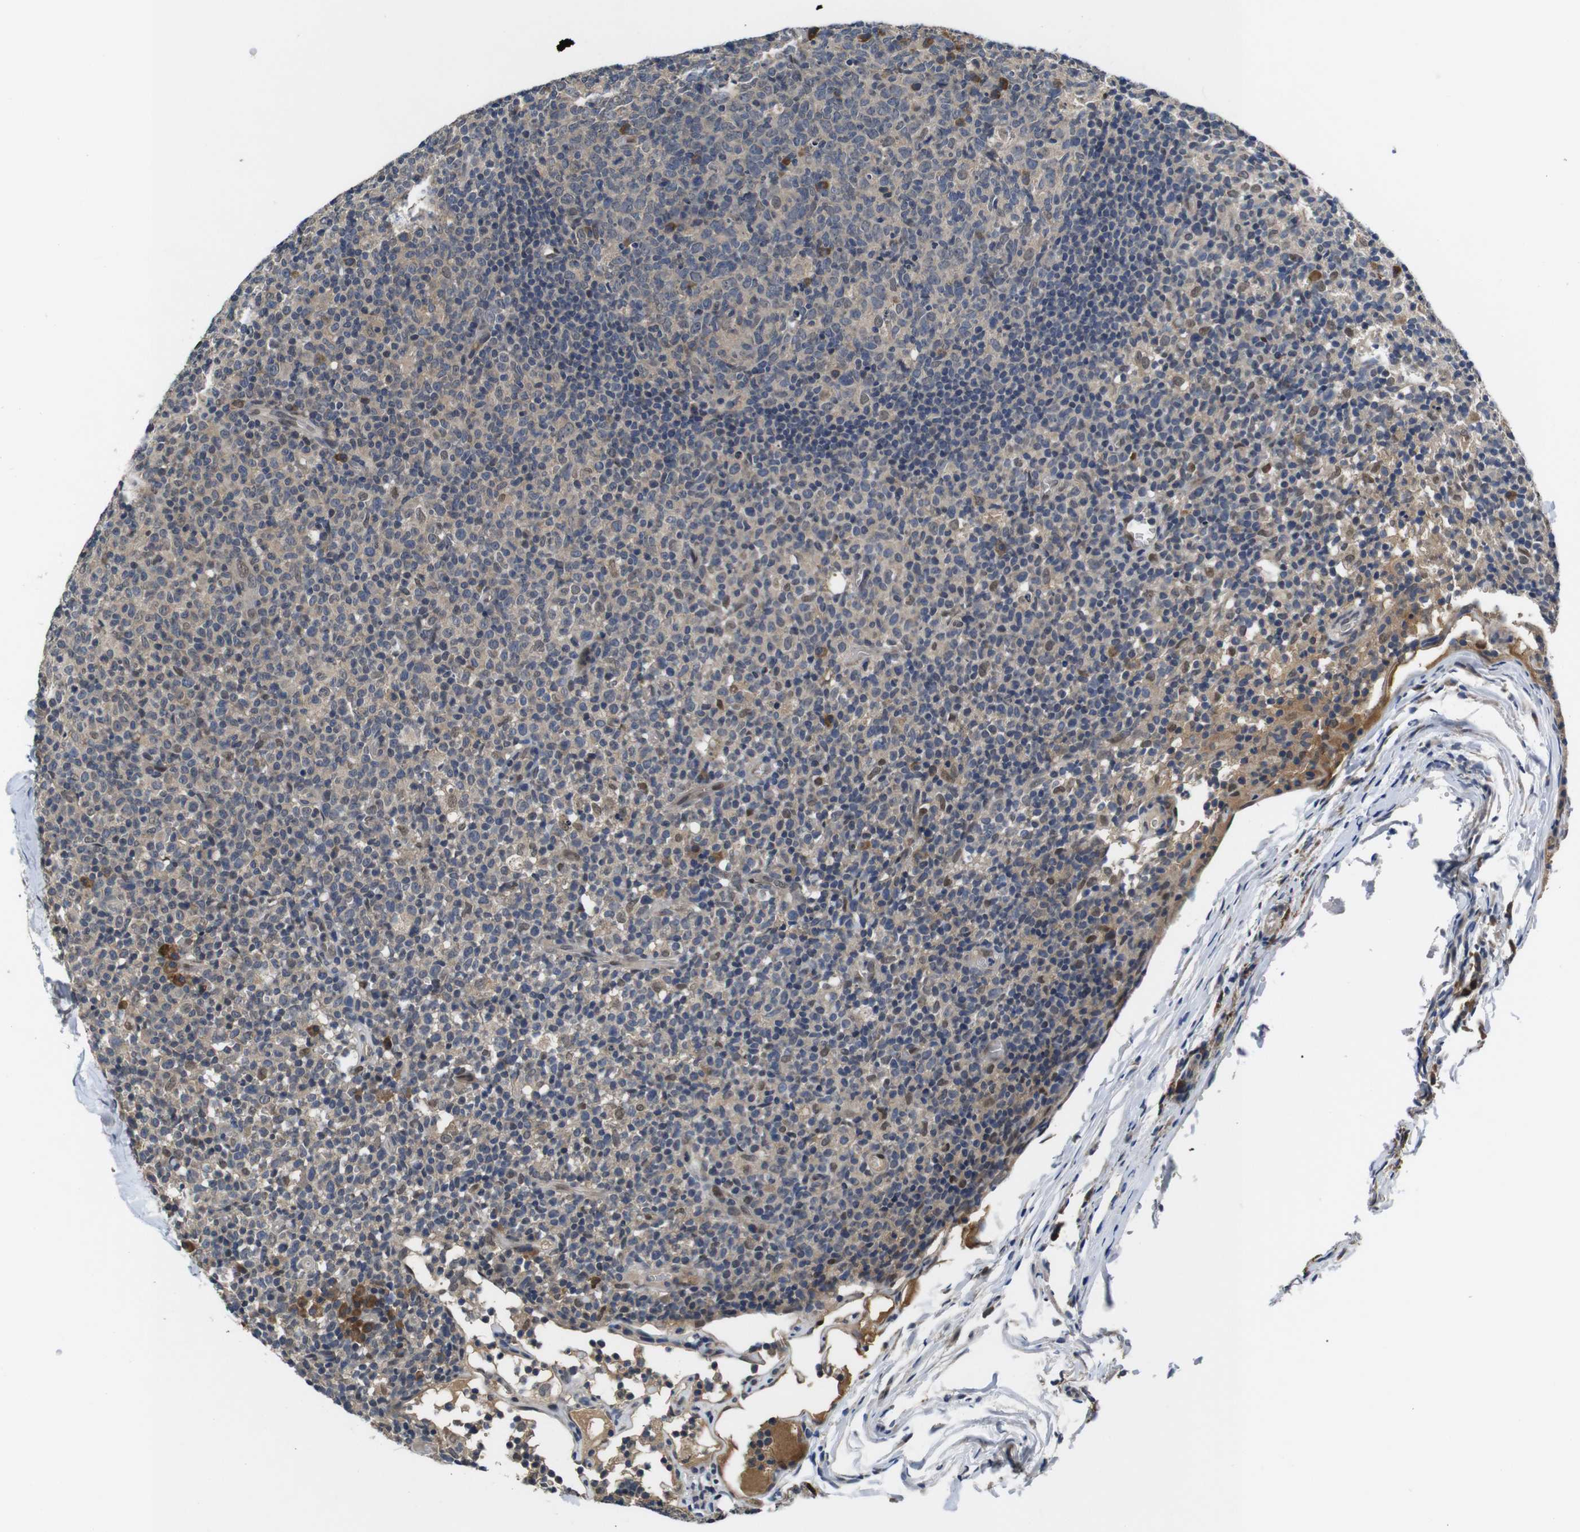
{"staining": {"intensity": "moderate", "quantity": "<25%", "location": "cytoplasmic/membranous"}, "tissue": "lymph node", "cell_type": "Germinal center cells", "image_type": "normal", "snomed": [{"axis": "morphology", "description": "Normal tissue, NOS"}, {"axis": "morphology", "description": "Inflammation, NOS"}, {"axis": "topography", "description": "Lymph node"}], "caption": "Moderate cytoplasmic/membranous staining is identified in about <25% of germinal center cells in unremarkable lymph node.", "gene": "ZBTB46", "patient": {"sex": "male", "age": 55}}